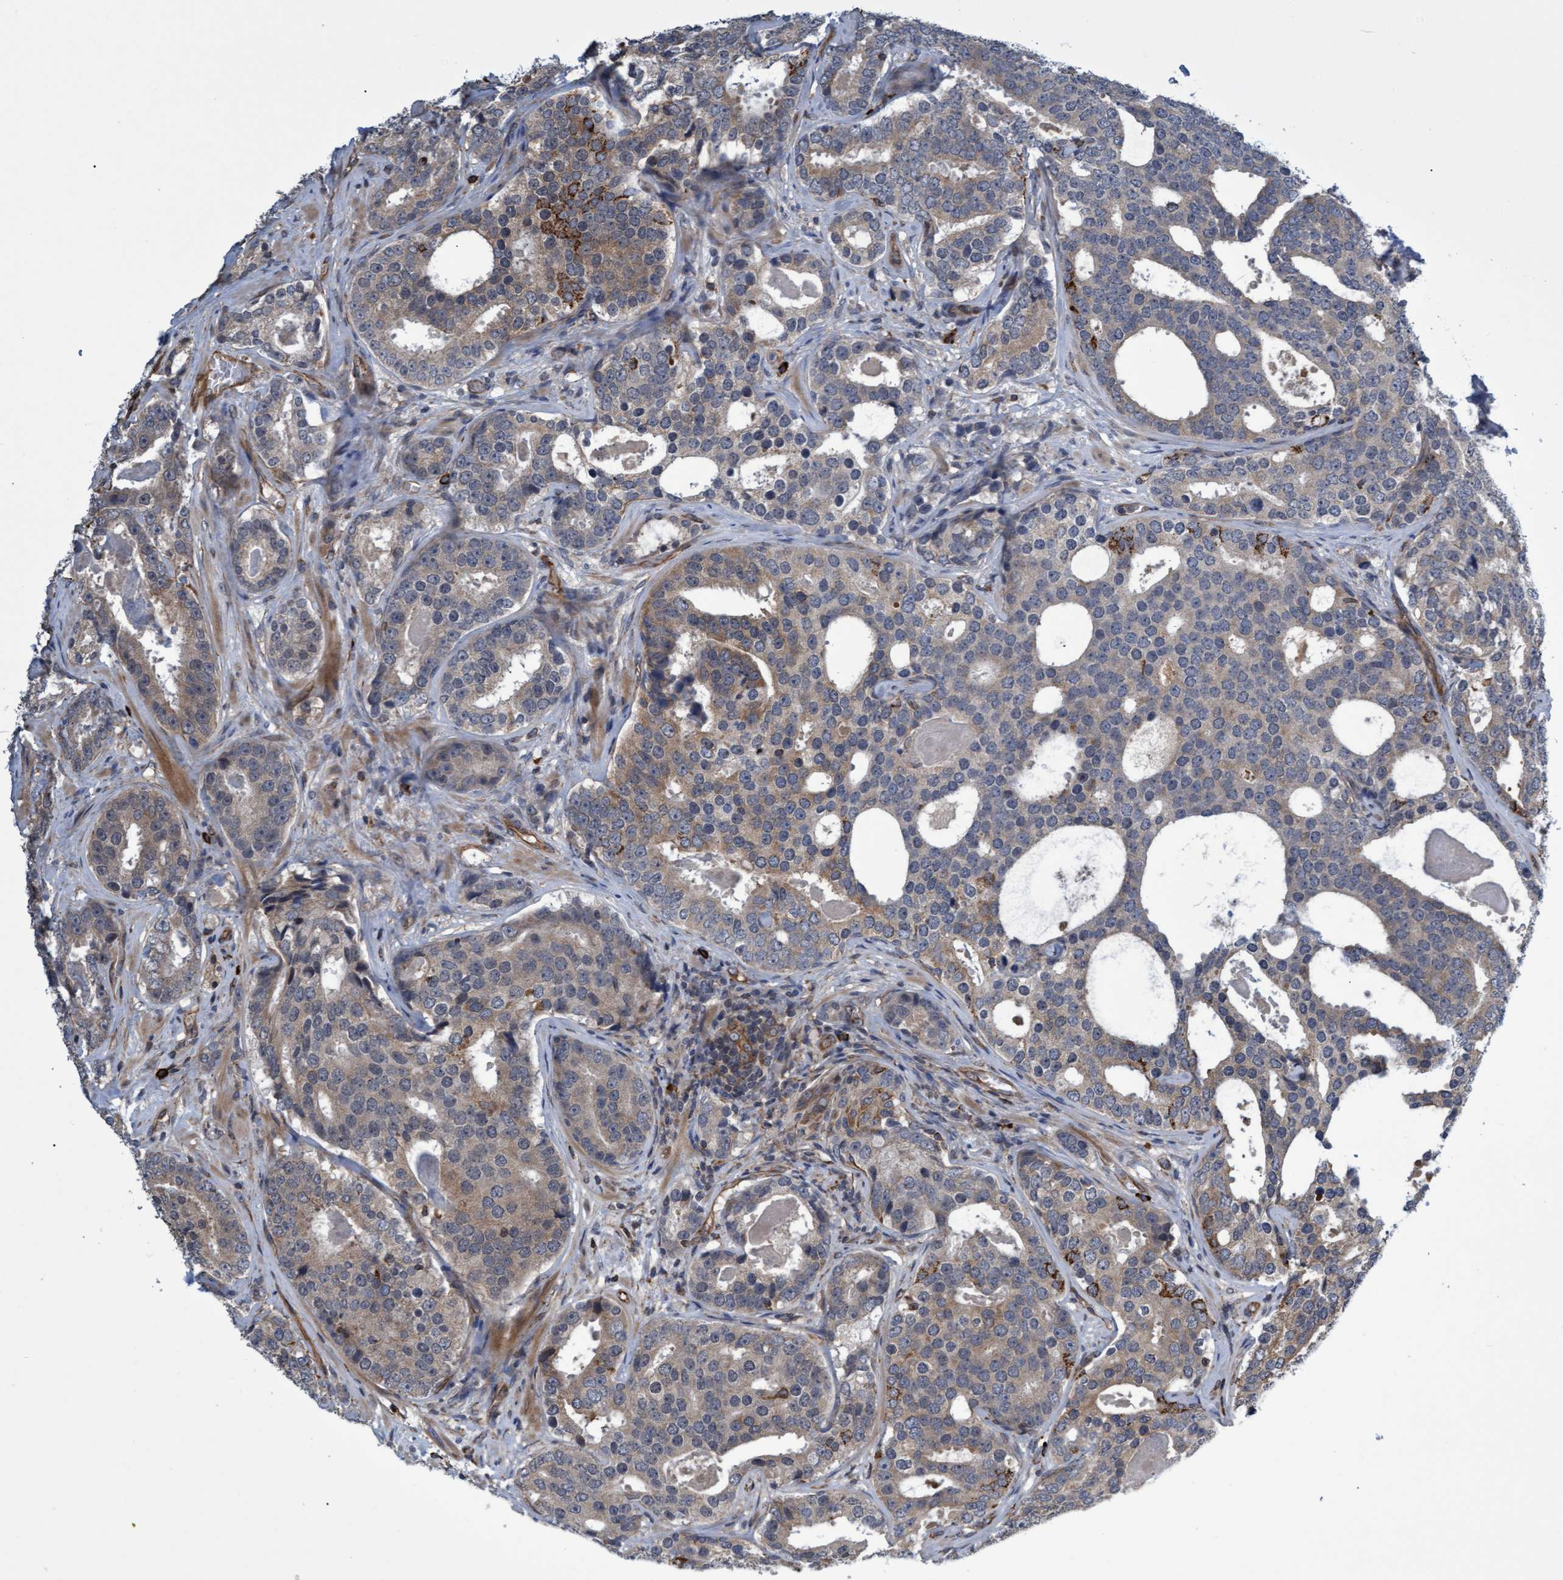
{"staining": {"intensity": "moderate", "quantity": "<25%", "location": "cytoplasmic/membranous"}, "tissue": "prostate cancer", "cell_type": "Tumor cells", "image_type": "cancer", "snomed": [{"axis": "morphology", "description": "Adenocarcinoma, High grade"}, {"axis": "topography", "description": "Prostate"}], "caption": "Prostate high-grade adenocarcinoma stained for a protein exhibits moderate cytoplasmic/membranous positivity in tumor cells.", "gene": "TNFRSF10B", "patient": {"sex": "male", "age": 60}}